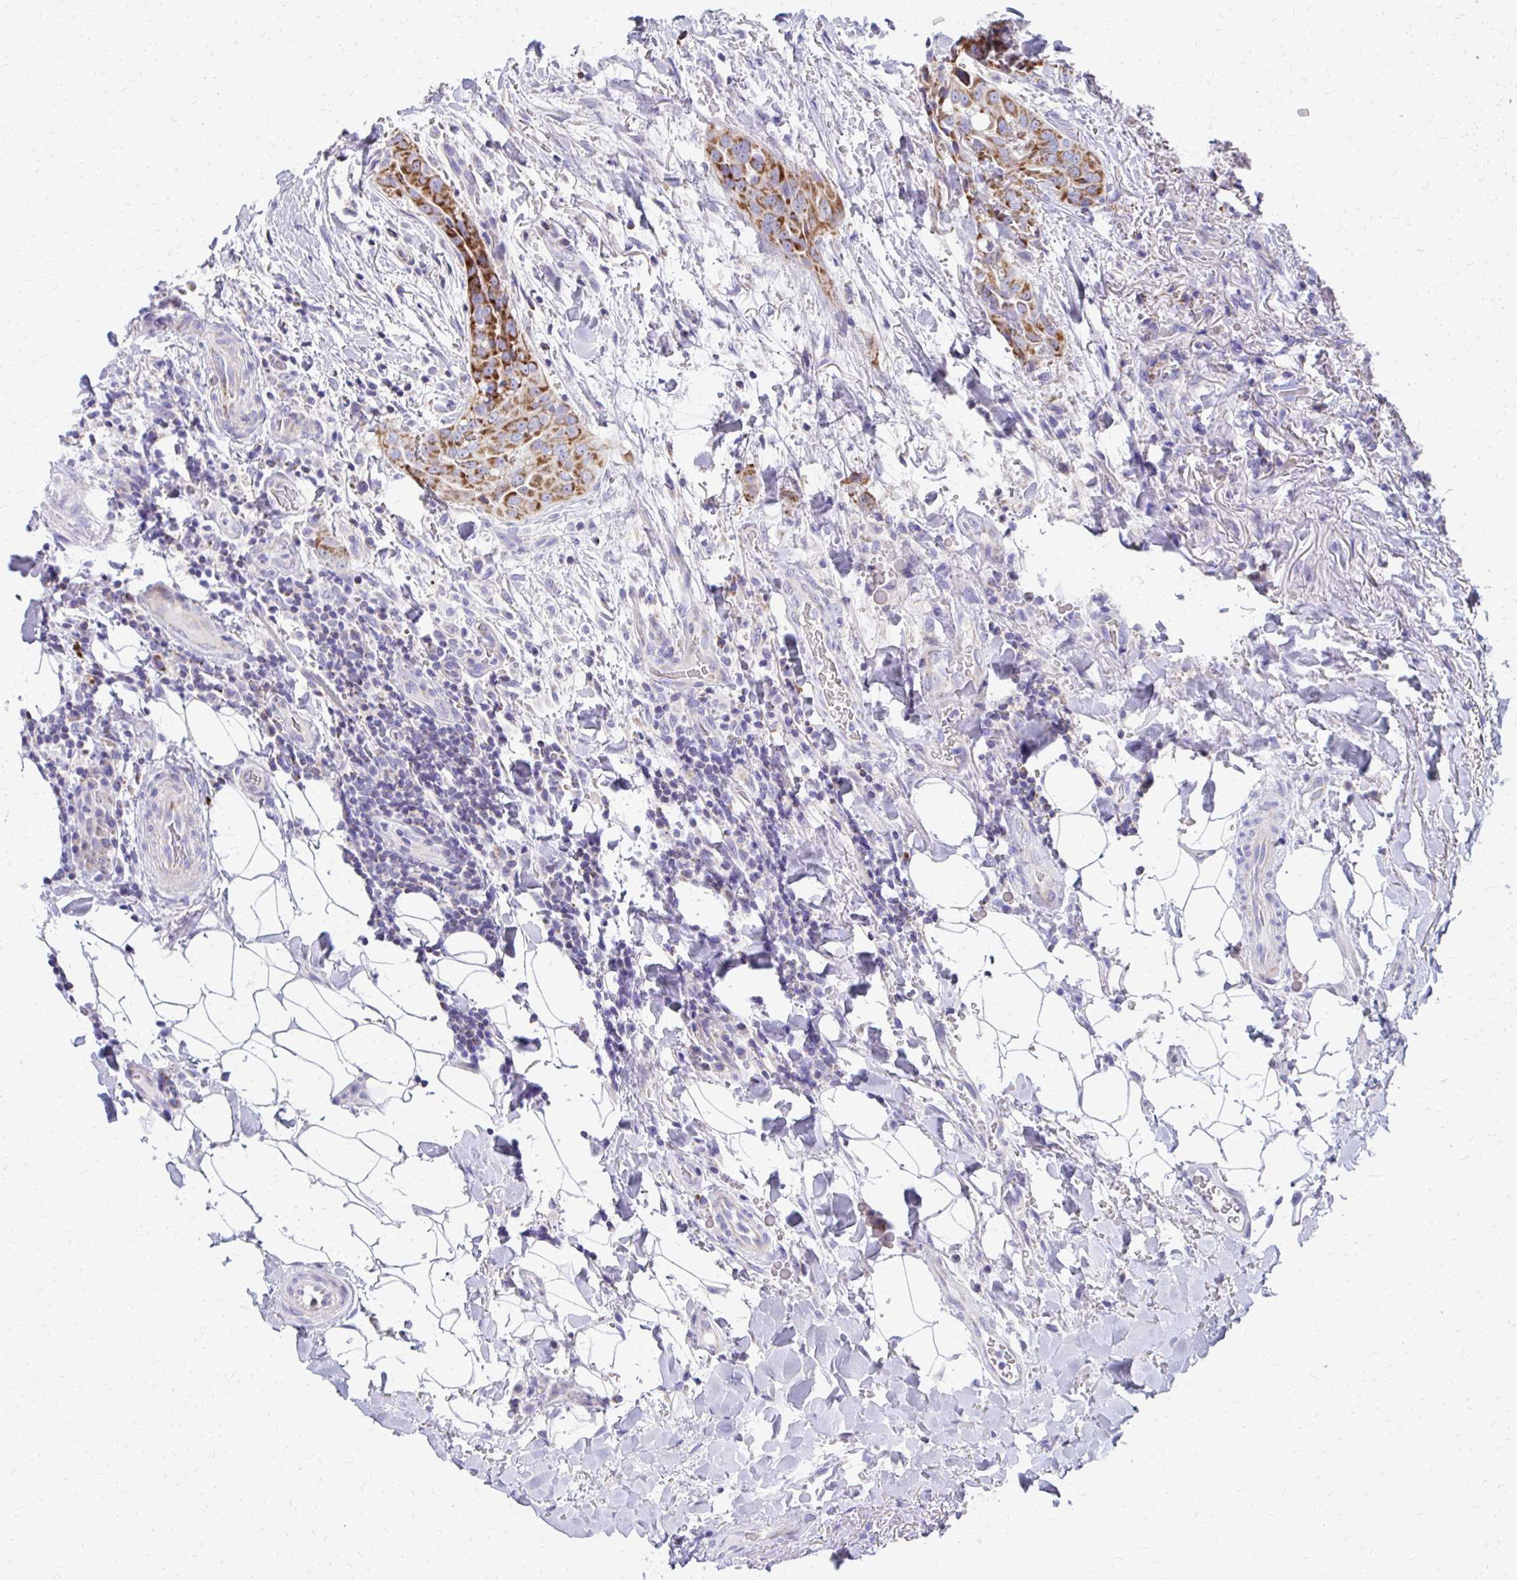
{"staining": {"intensity": "strong", "quantity": ">75%", "location": "cytoplasmic/membranous"}, "tissue": "thyroid cancer", "cell_type": "Tumor cells", "image_type": "cancer", "snomed": [{"axis": "morphology", "description": "Papillary adenocarcinoma, NOS"}, {"axis": "topography", "description": "Thyroid gland"}], "caption": "The immunohistochemical stain labels strong cytoplasmic/membranous staining in tumor cells of thyroid cancer tissue.", "gene": "IL37", "patient": {"sex": "male", "age": 61}}